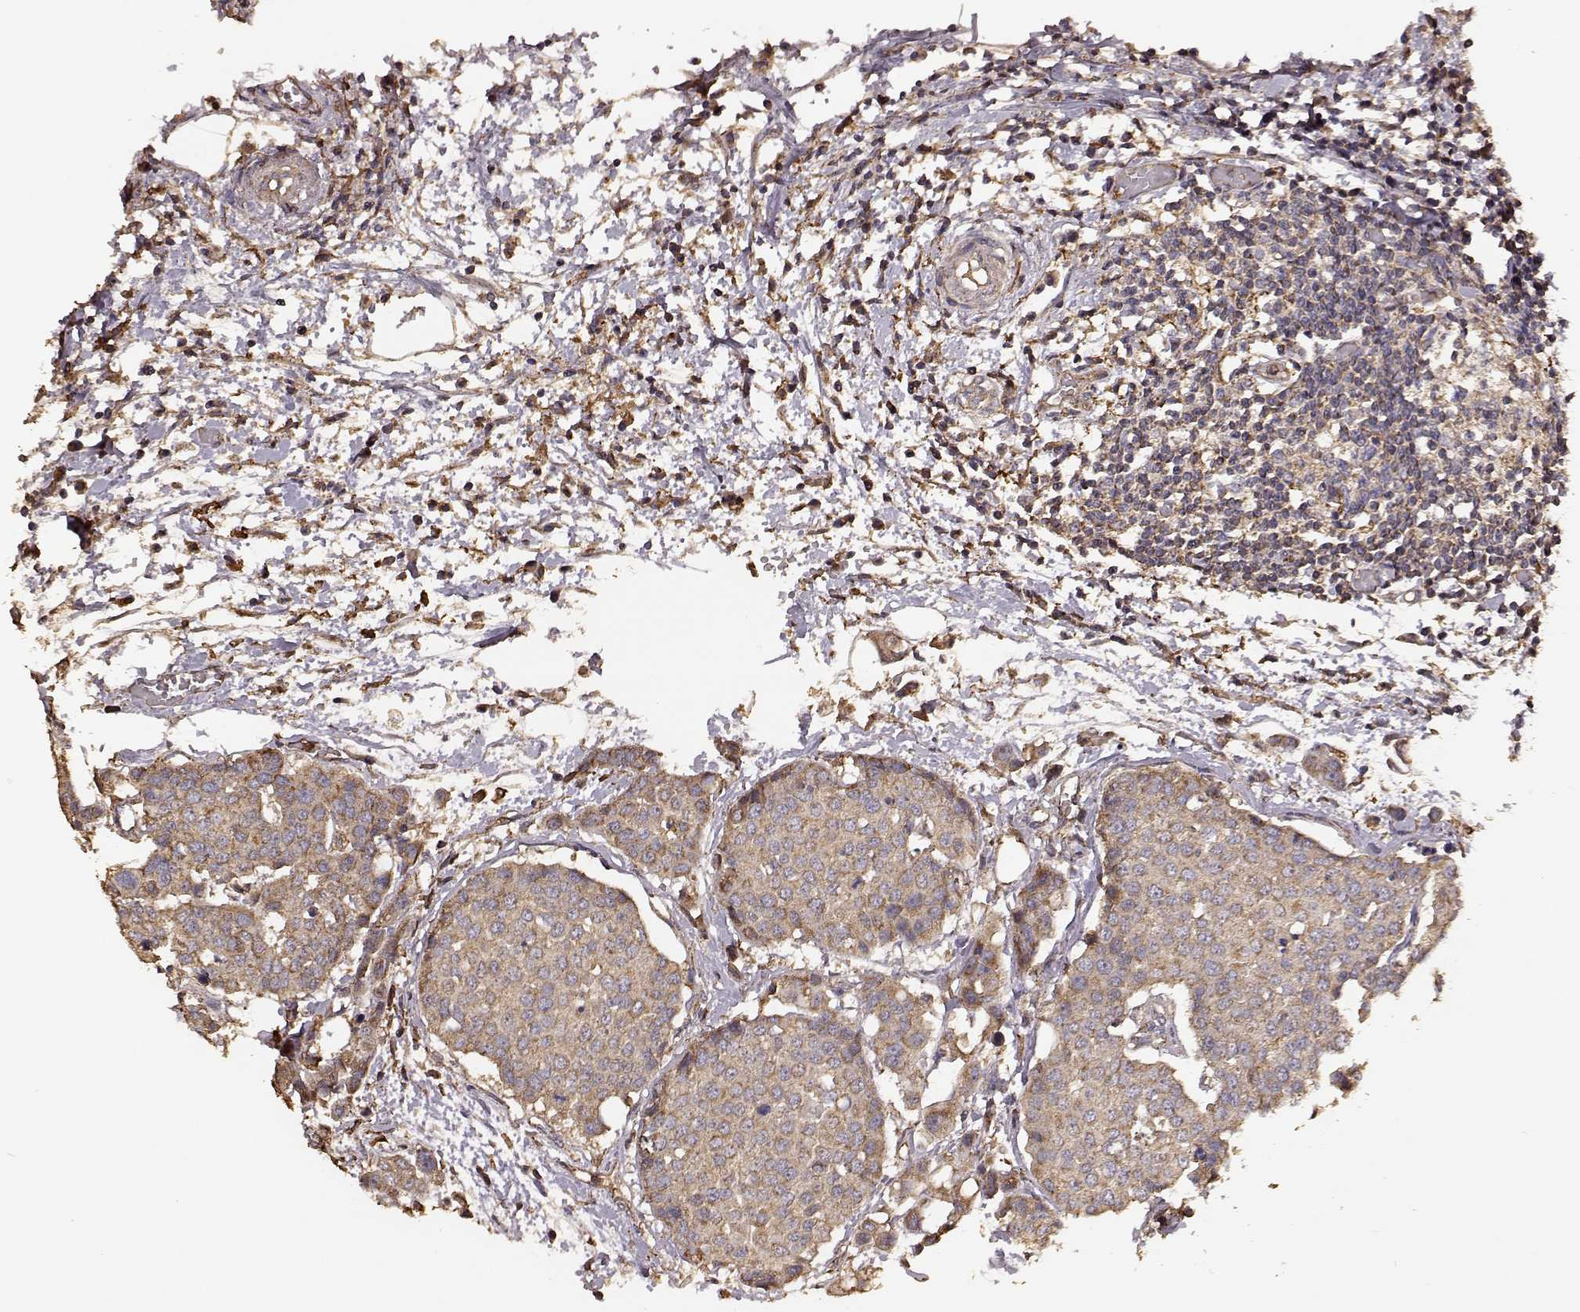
{"staining": {"intensity": "weak", "quantity": ">75%", "location": "cytoplasmic/membranous"}, "tissue": "carcinoid", "cell_type": "Tumor cells", "image_type": "cancer", "snomed": [{"axis": "morphology", "description": "Carcinoid, malignant, NOS"}, {"axis": "topography", "description": "Colon"}], "caption": "Immunohistochemistry histopathology image of neoplastic tissue: carcinoid stained using immunohistochemistry exhibits low levels of weak protein expression localized specifically in the cytoplasmic/membranous of tumor cells, appearing as a cytoplasmic/membranous brown color.", "gene": "PTGES2", "patient": {"sex": "male", "age": 81}}